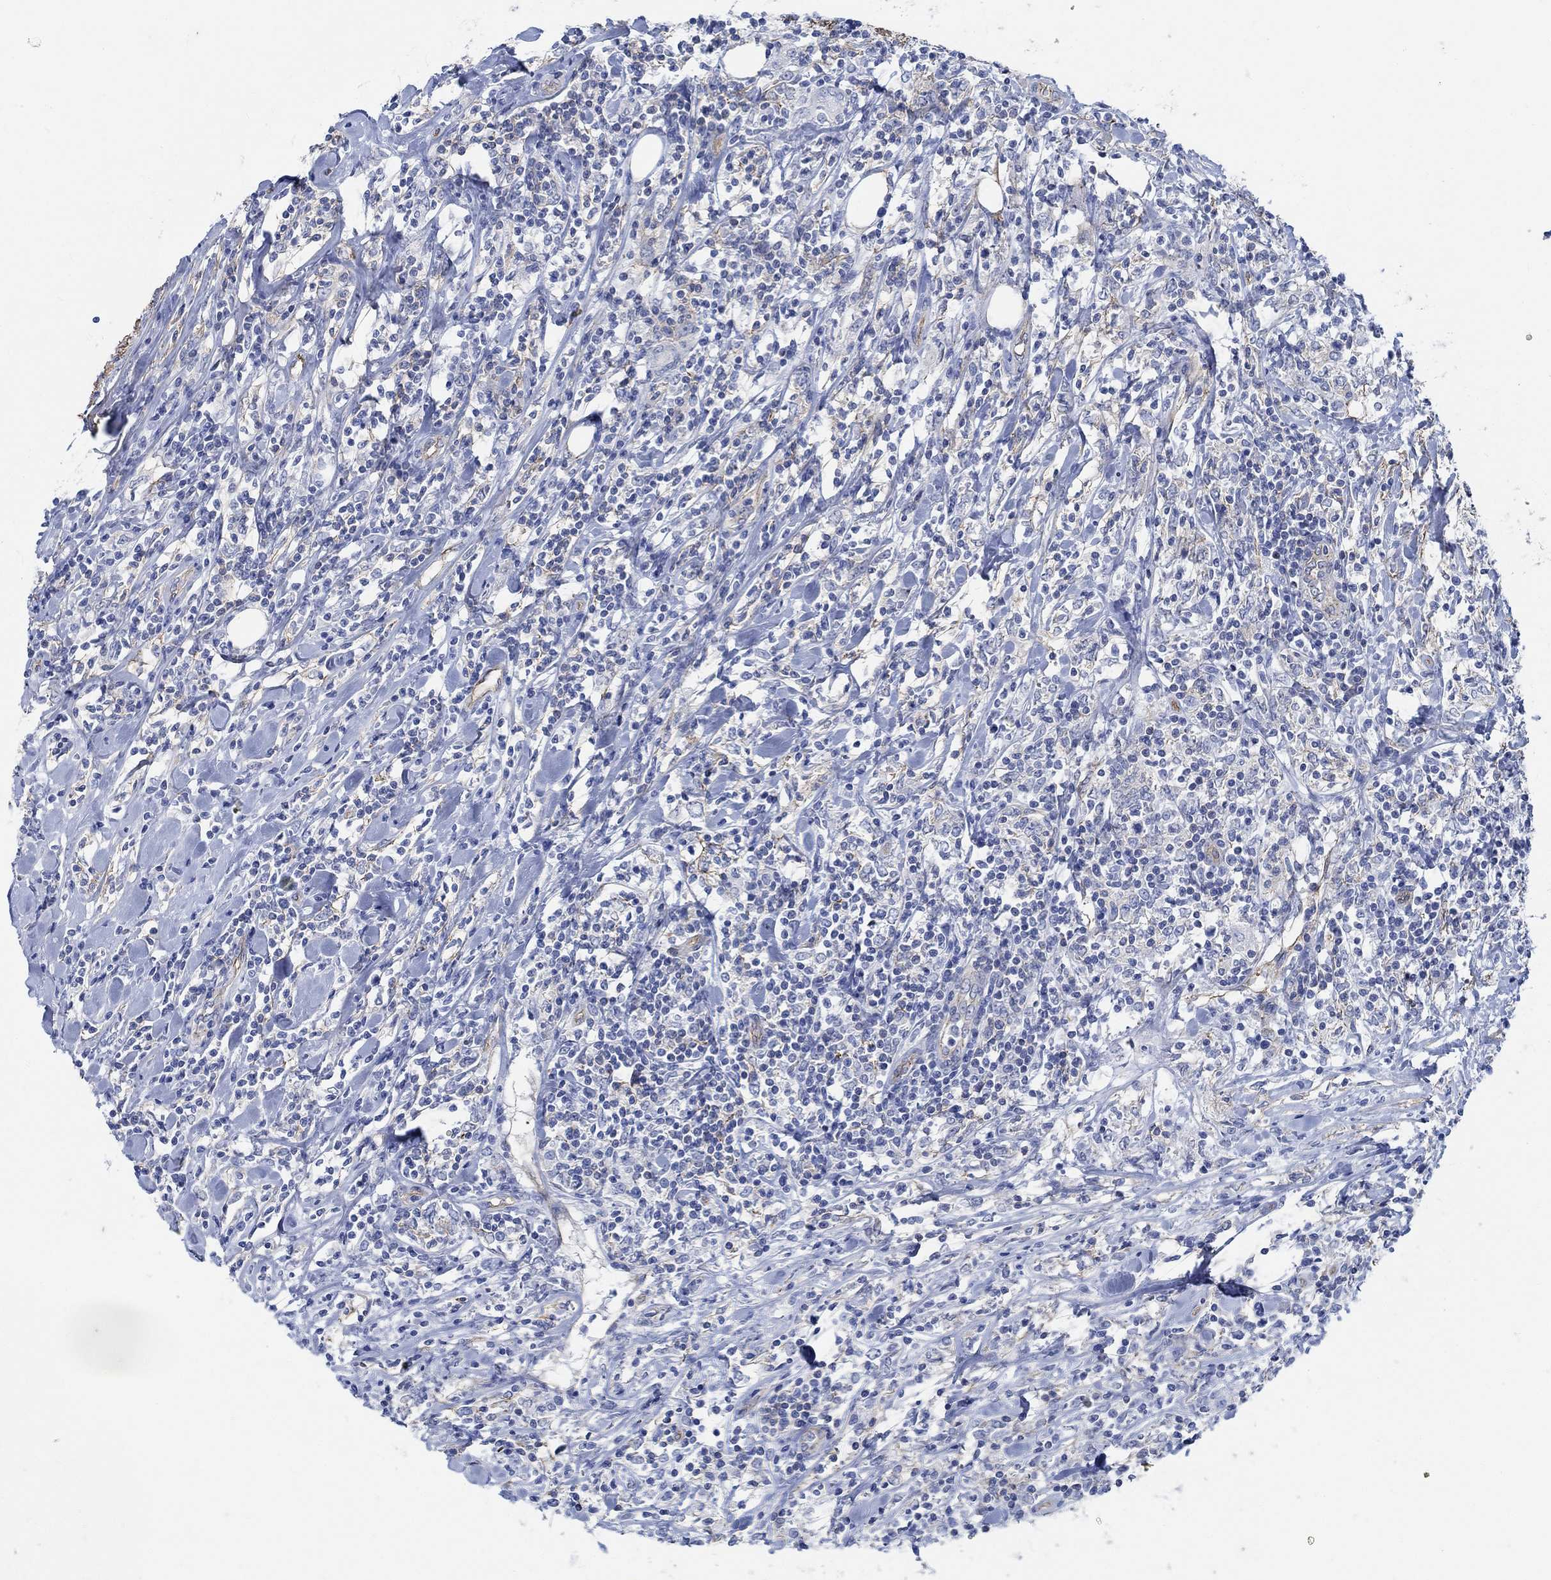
{"staining": {"intensity": "negative", "quantity": "none", "location": "none"}, "tissue": "lymphoma", "cell_type": "Tumor cells", "image_type": "cancer", "snomed": [{"axis": "morphology", "description": "Malignant lymphoma, non-Hodgkin's type, High grade"}, {"axis": "topography", "description": "Lymph node"}], "caption": "Tumor cells are negative for brown protein staining in malignant lymphoma, non-Hodgkin's type (high-grade).", "gene": "TMEM198", "patient": {"sex": "female", "age": 84}}